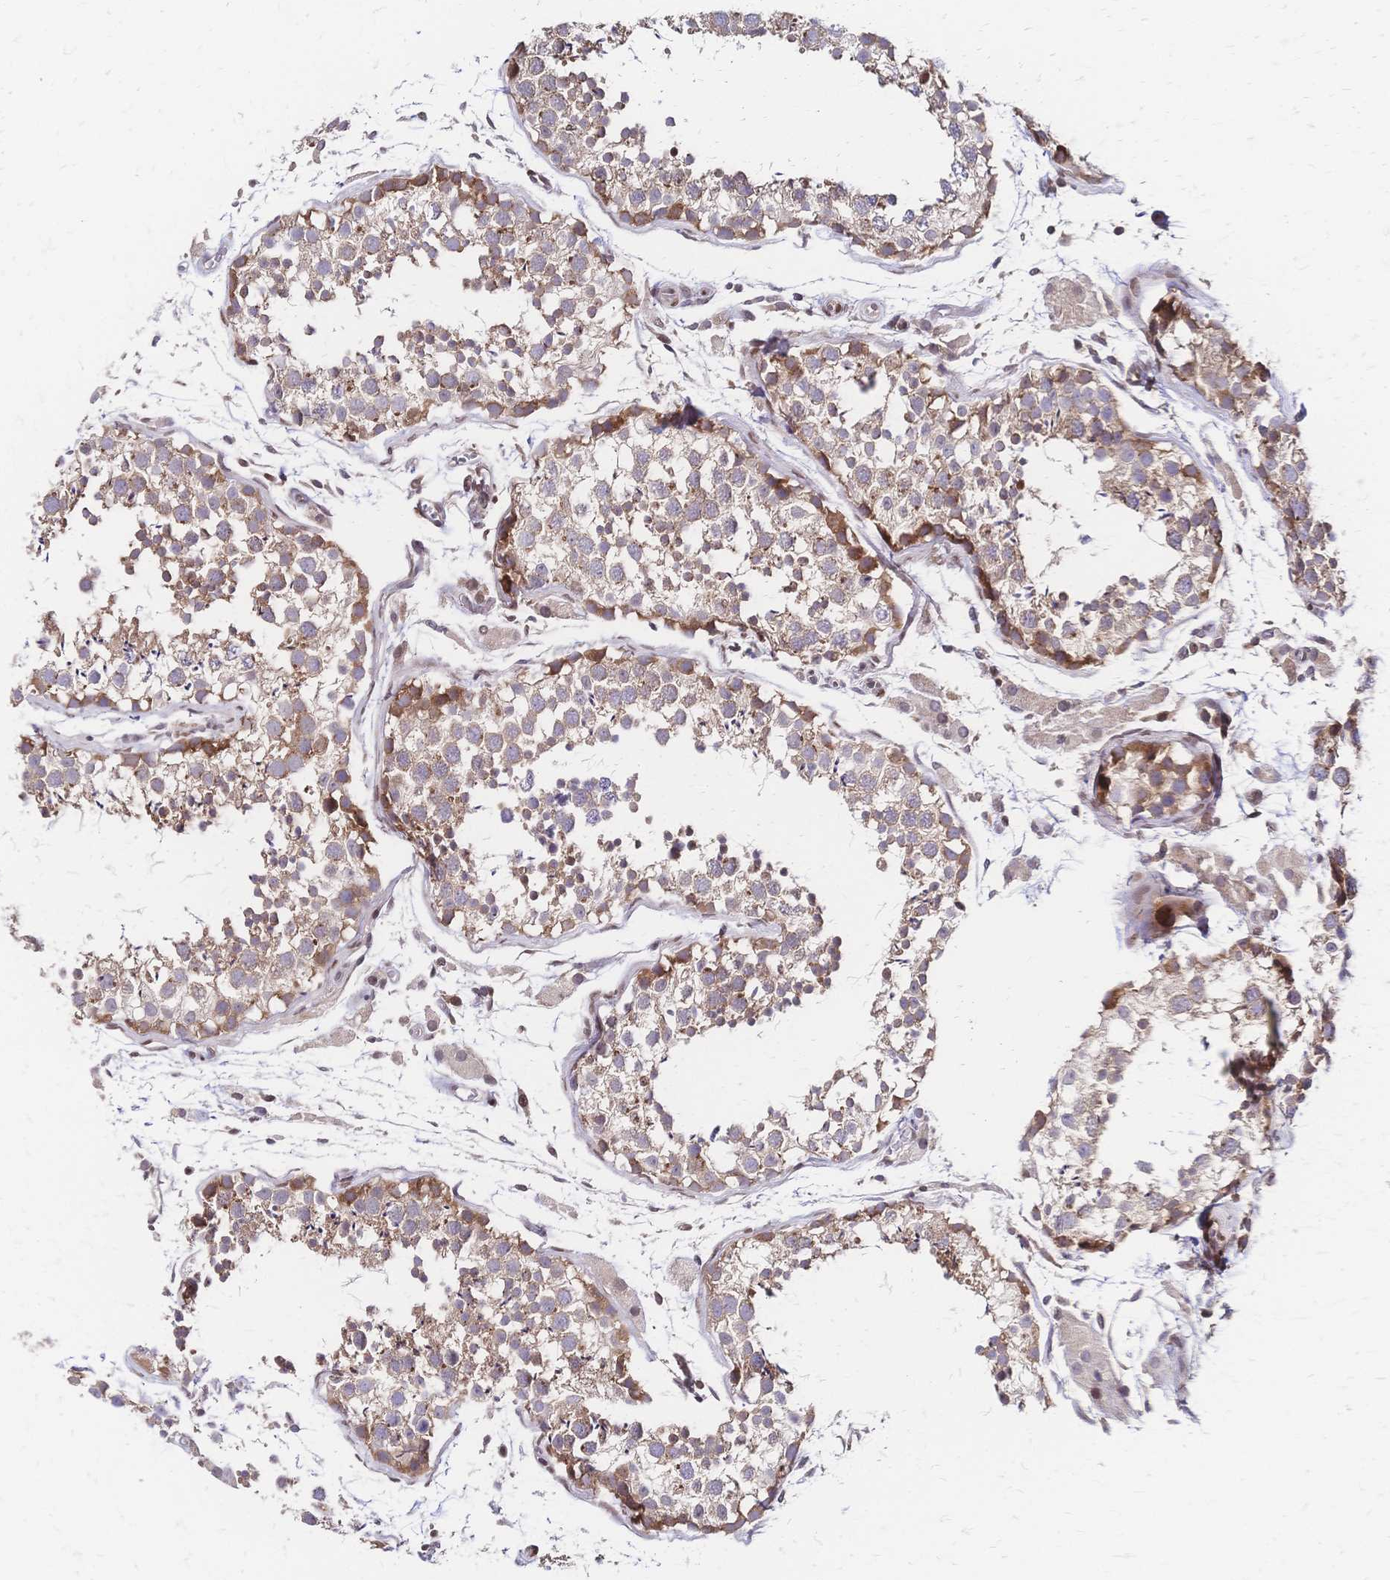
{"staining": {"intensity": "moderate", "quantity": "<25%", "location": "cytoplasmic/membranous"}, "tissue": "testis", "cell_type": "Cells in seminiferous ducts", "image_type": "normal", "snomed": [{"axis": "morphology", "description": "Normal tissue, NOS"}, {"axis": "morphology", "description": "Seminoma, NOS"}, {"axis": "topography", "description": "Testis"}], "caption": "This histopathology image demonstrates IHC staining of unremarkable testis, with low moderate cytoplasmic/membranous expression in about <25% of cells in seminiferous ducts.", "gene": "CBX7", "patient": {"sex": "male", "age": 29}}